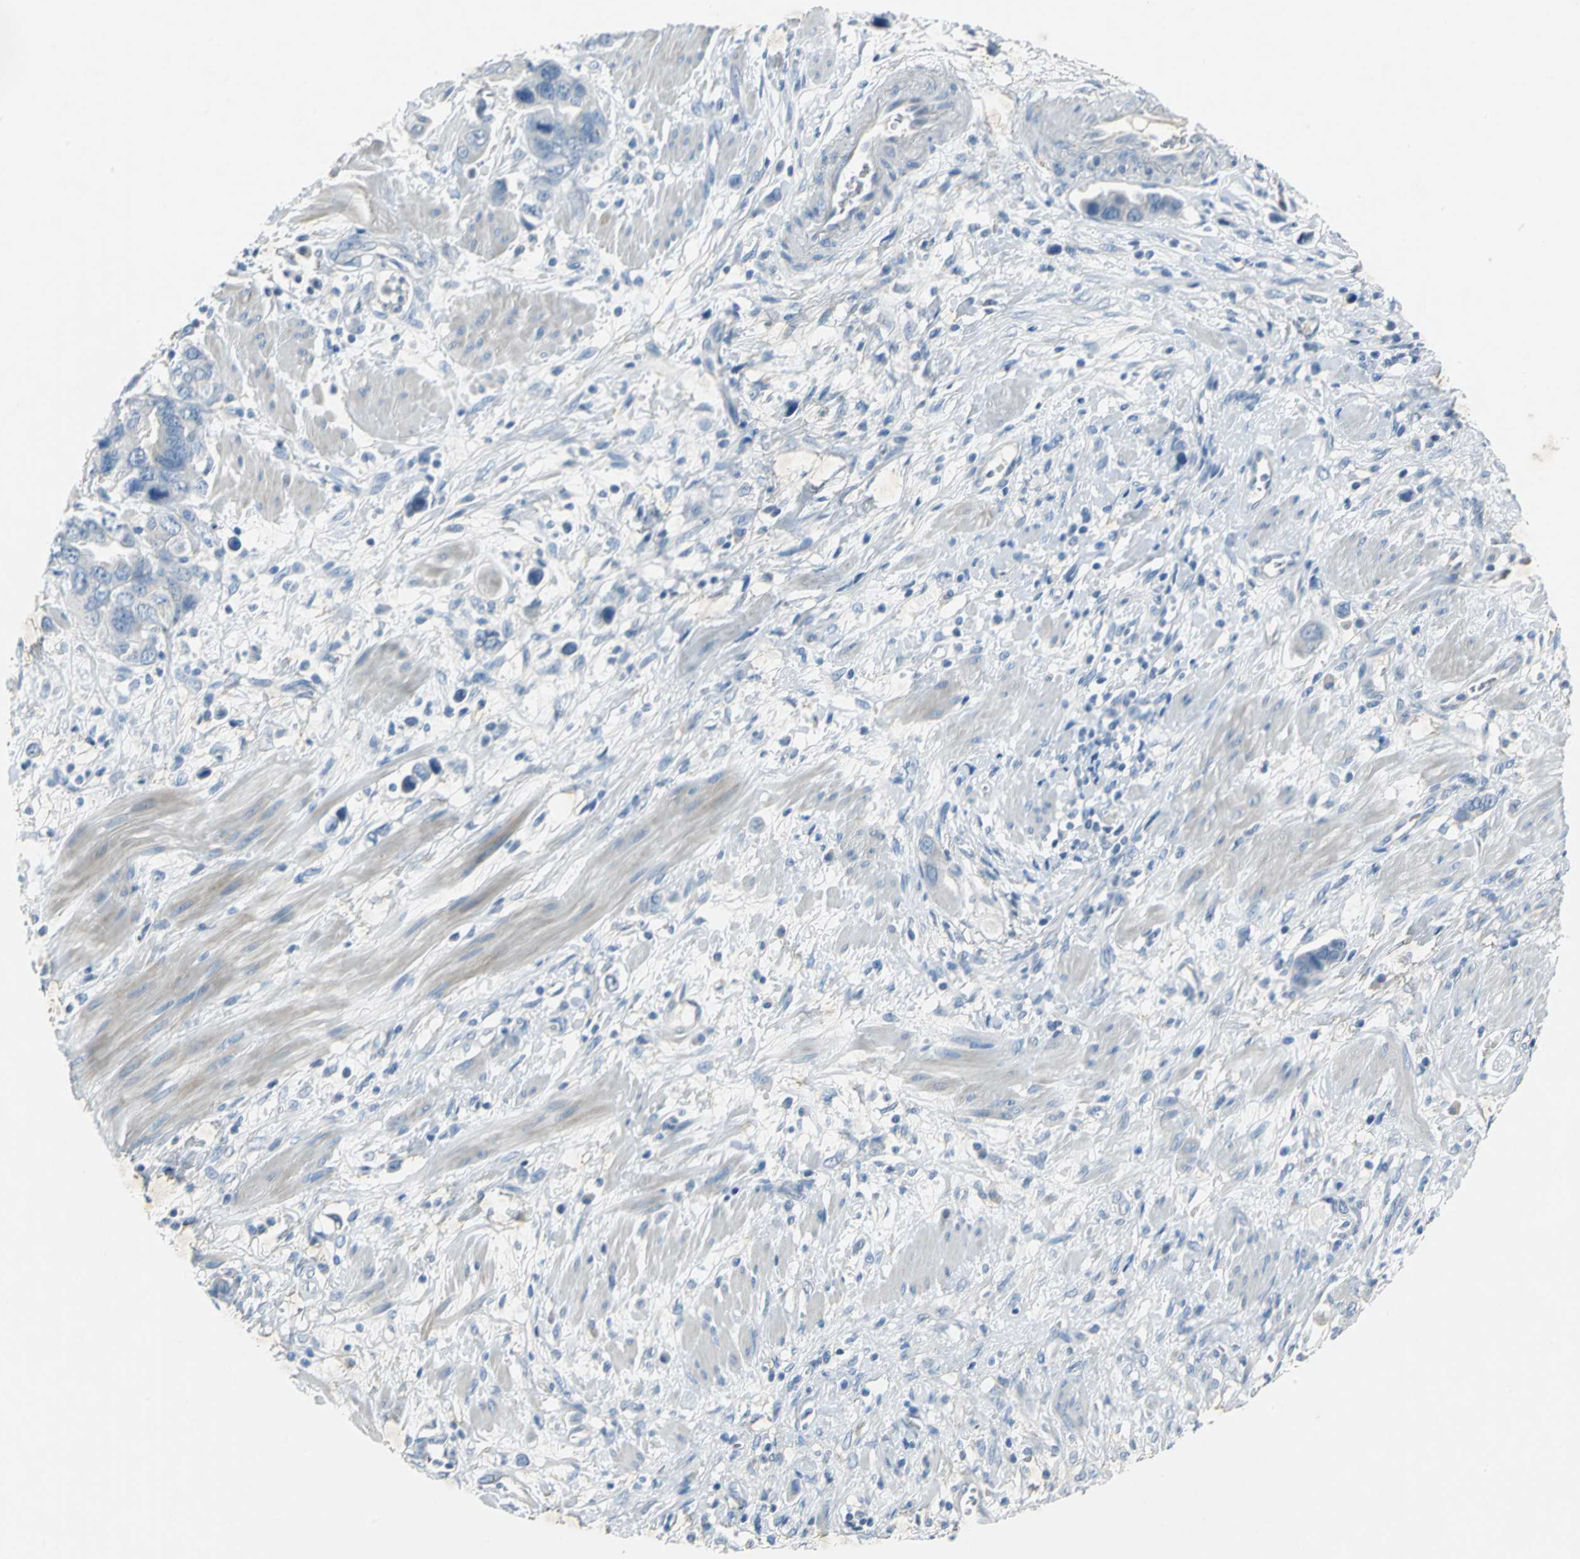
{"staining": {"intensity": "negative", "quantity": "none", "location": "none"}, "tissue": "stomach cancer", "cell_type": "Tumor cells", "image_type": "cancer", "snomed": [{"axis": "morphology", "description": "Adenocarcinoma, NOS"}, {"axis": "topography", "description": "Stomach, lower"}], "caption": "There is no significant expression in tumor cells of adenocarcinoma (stomach). (DAB (3,3'-diaminobenzidine) immunohistochemistry visualized using brightfield microscopy, high magnification).", "gene": "PTGDS", "patient": {"sex": "female", "age": 93}}